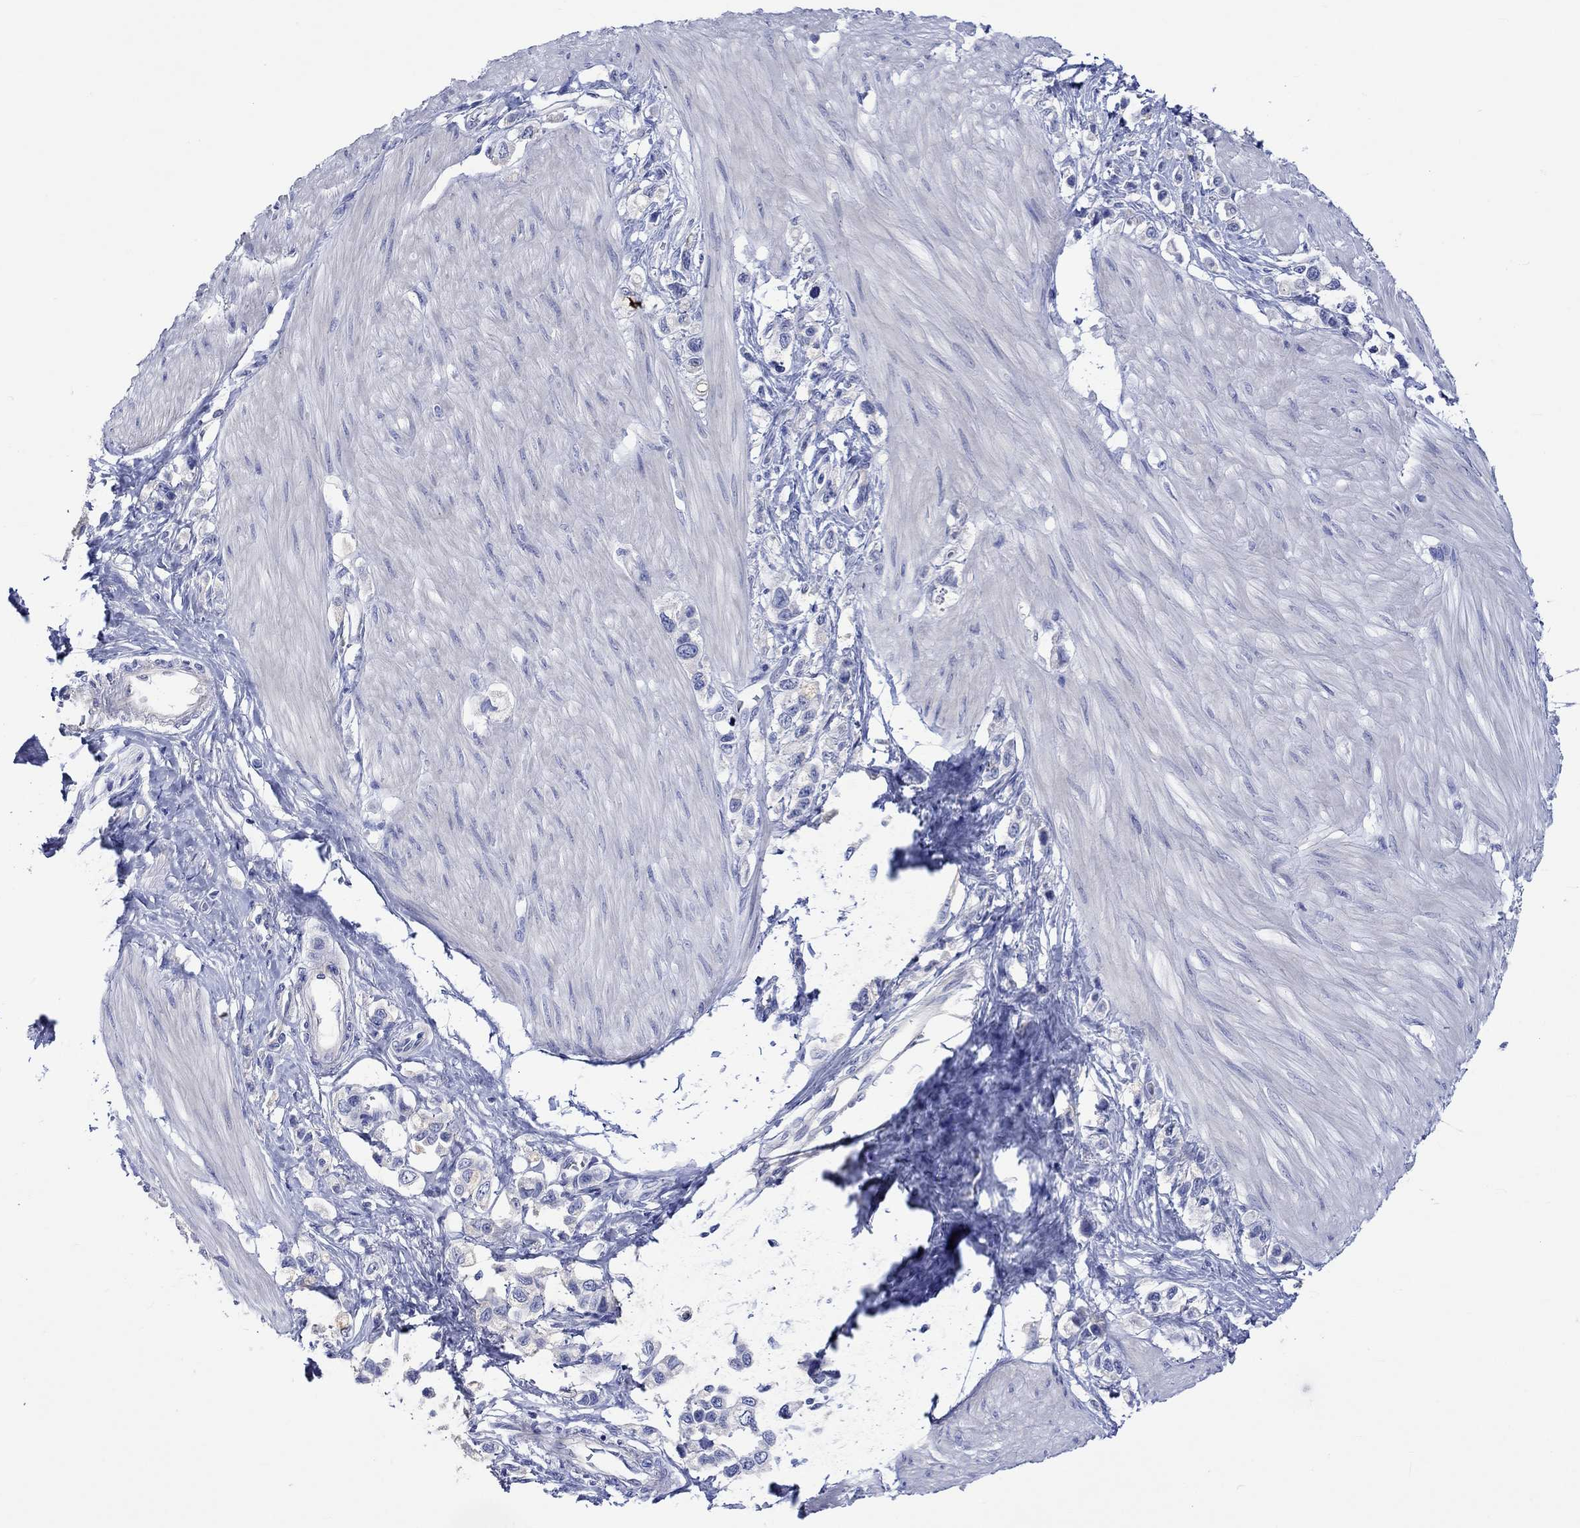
{"staining": {"intensity": "negative", "quantity": "none", "location": "none"}, "tissue": "stomach cancer", "cell_type": "Tumor cells", "image_type": "cancer", "snomed": [{"axis": "morphology", "description": "Normal tissue, NOS"}, {"axis": "morphology", "description": "Adenocarcinoma, NOS"}, {"axis": "morphology", "description": "Adenocarcinoma, High grade"}, {"axis": "topography", "description": "Stomach, upper"}, {"axis": "topography", "description": "Stomach"}], "caption": "Immunohistochemistry (IHC) image of neoplastic tissue: stomach cancer stained with DAB shows no significant protein positivity in tumor cells.", "gene": "HARBI1", "patient": {"sex": "female", "age": 65}}